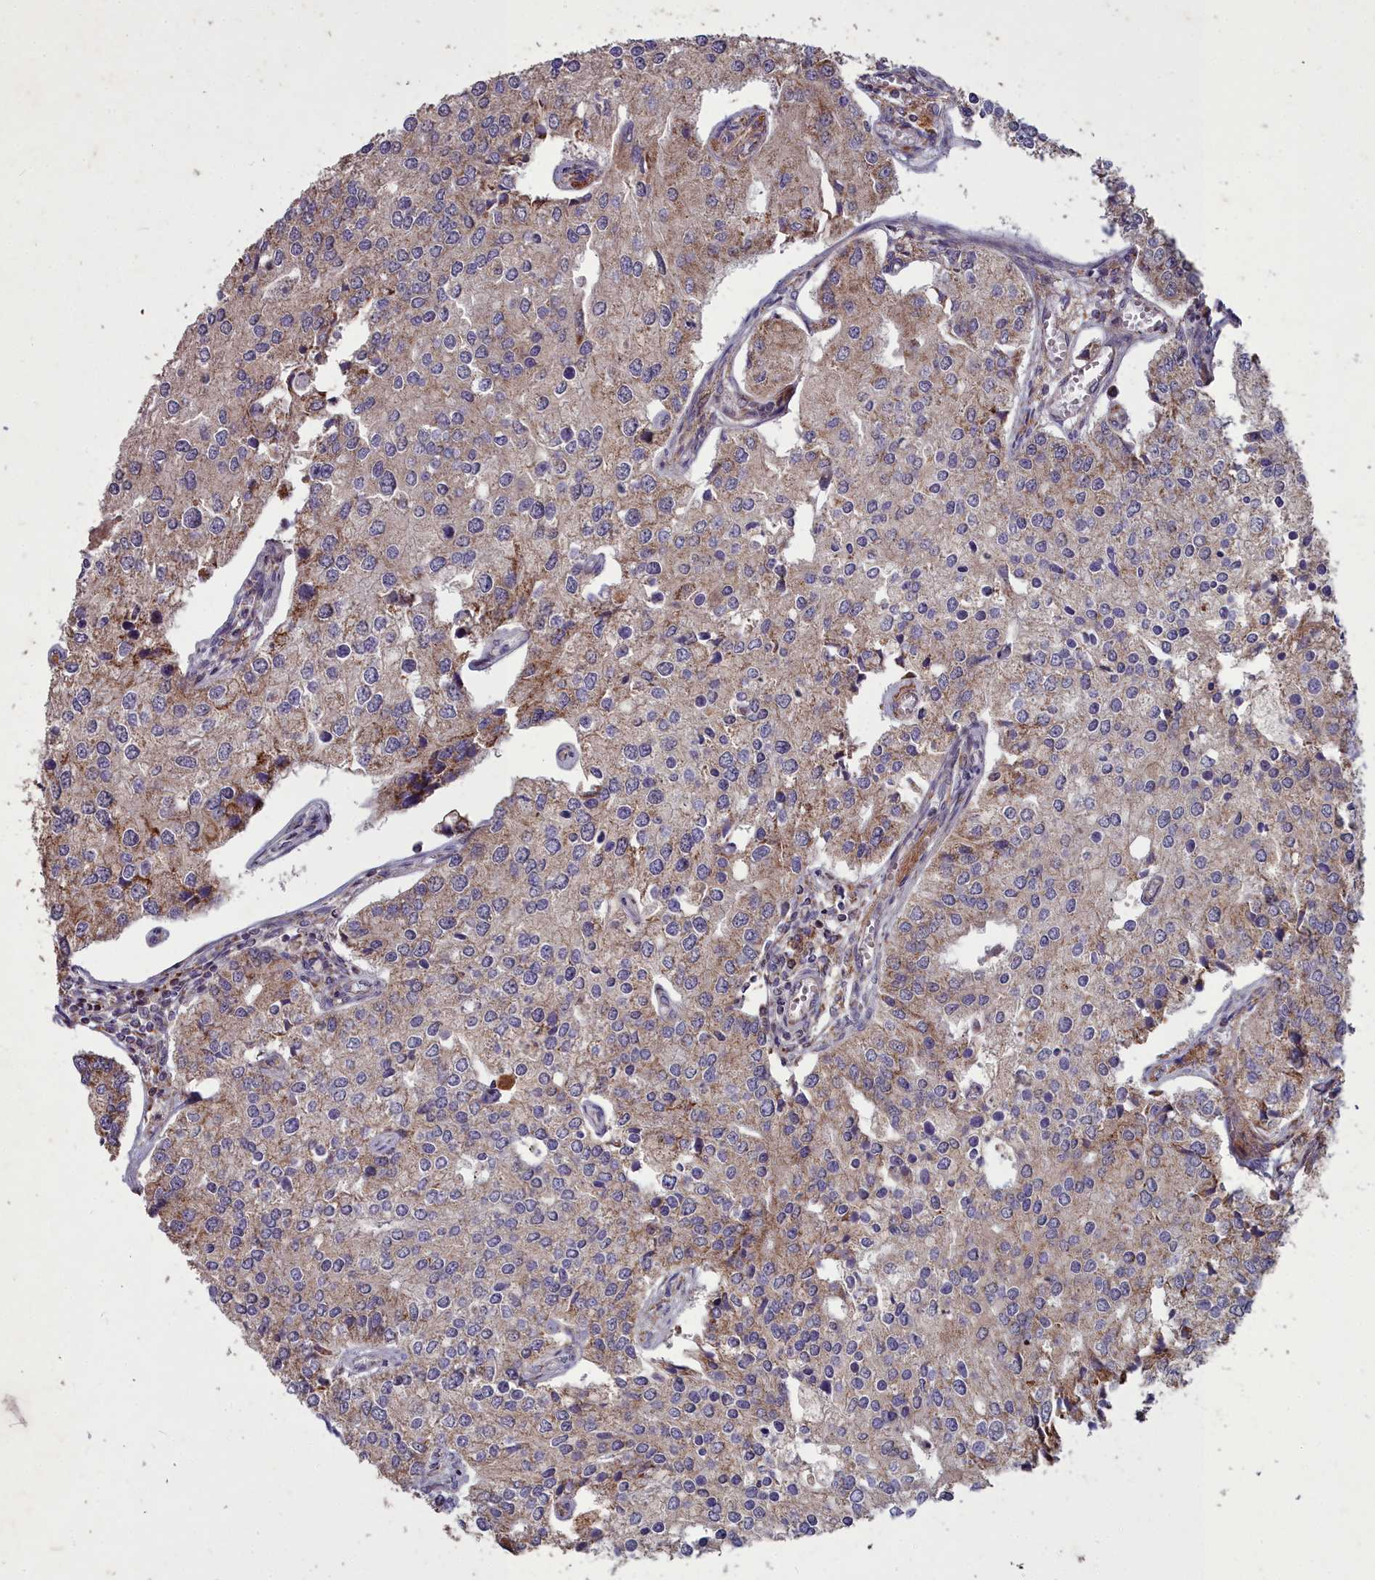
{"staining": {"intensity": "moderate", "quantity": "25%-75%", "location": "cytoplasmic/membranous"}, "tissue": "prostate cancer", "cell_type": "Tumor cells", "image_type": "cancer", "snomed": [{"axis": "morphology", "description": "Adenocarcinoma, High grade"}, {"axis": "topography", "description": "Prostate"}], "caption": "Prostate high-grade adenocarcinoma stained with a protein marker reveals moderate staining in tumor cells.", "gene": "COX11", "patient": {"sex": "male", "age": 62}}